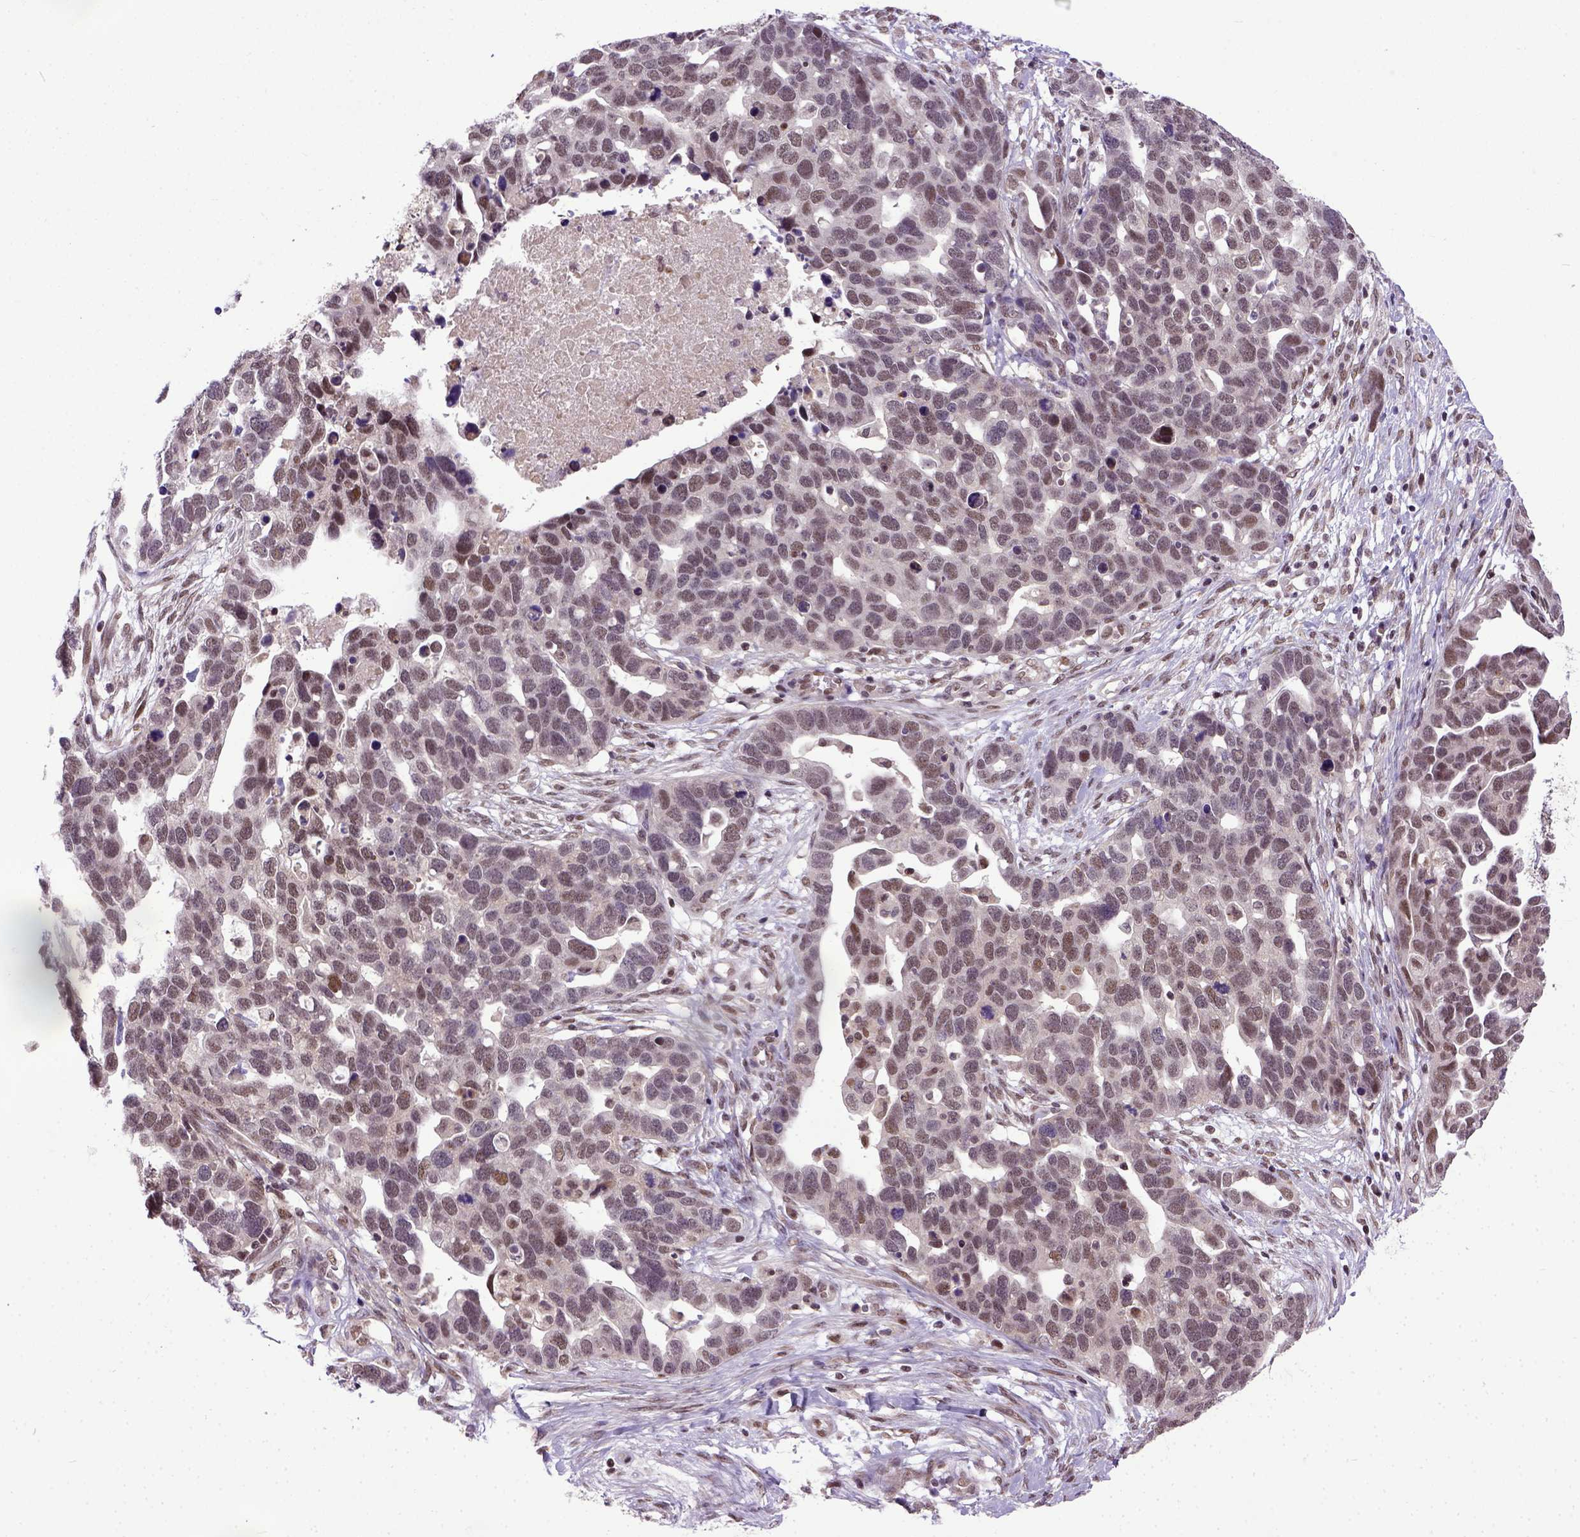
{"staining": {"intensity": "moderate", "quantity": "25%-75%", "location": "nuclear"}, "tissue": "ovarian cancer", "cell_type": "Tumor cells", "image_type": "cancer", "snomed": [{"axis": "morphology", "description": "Cystadenocarcinoma, serous, NOS"}, {"axis": "topography", "description": "Ovary"}], "caption": "Immunohistochemistry micrograph of neoplastic tissue: ovarian serous cystadenocarcinoma stained using immunohistochemistry demonstrates medium levels of moderate protein expression localized specifically in the nuclear of tumor cells, appearing as a nuclear brown color.", "gene": "UBA3", "patient": {"sex": "female", "age": 54}}